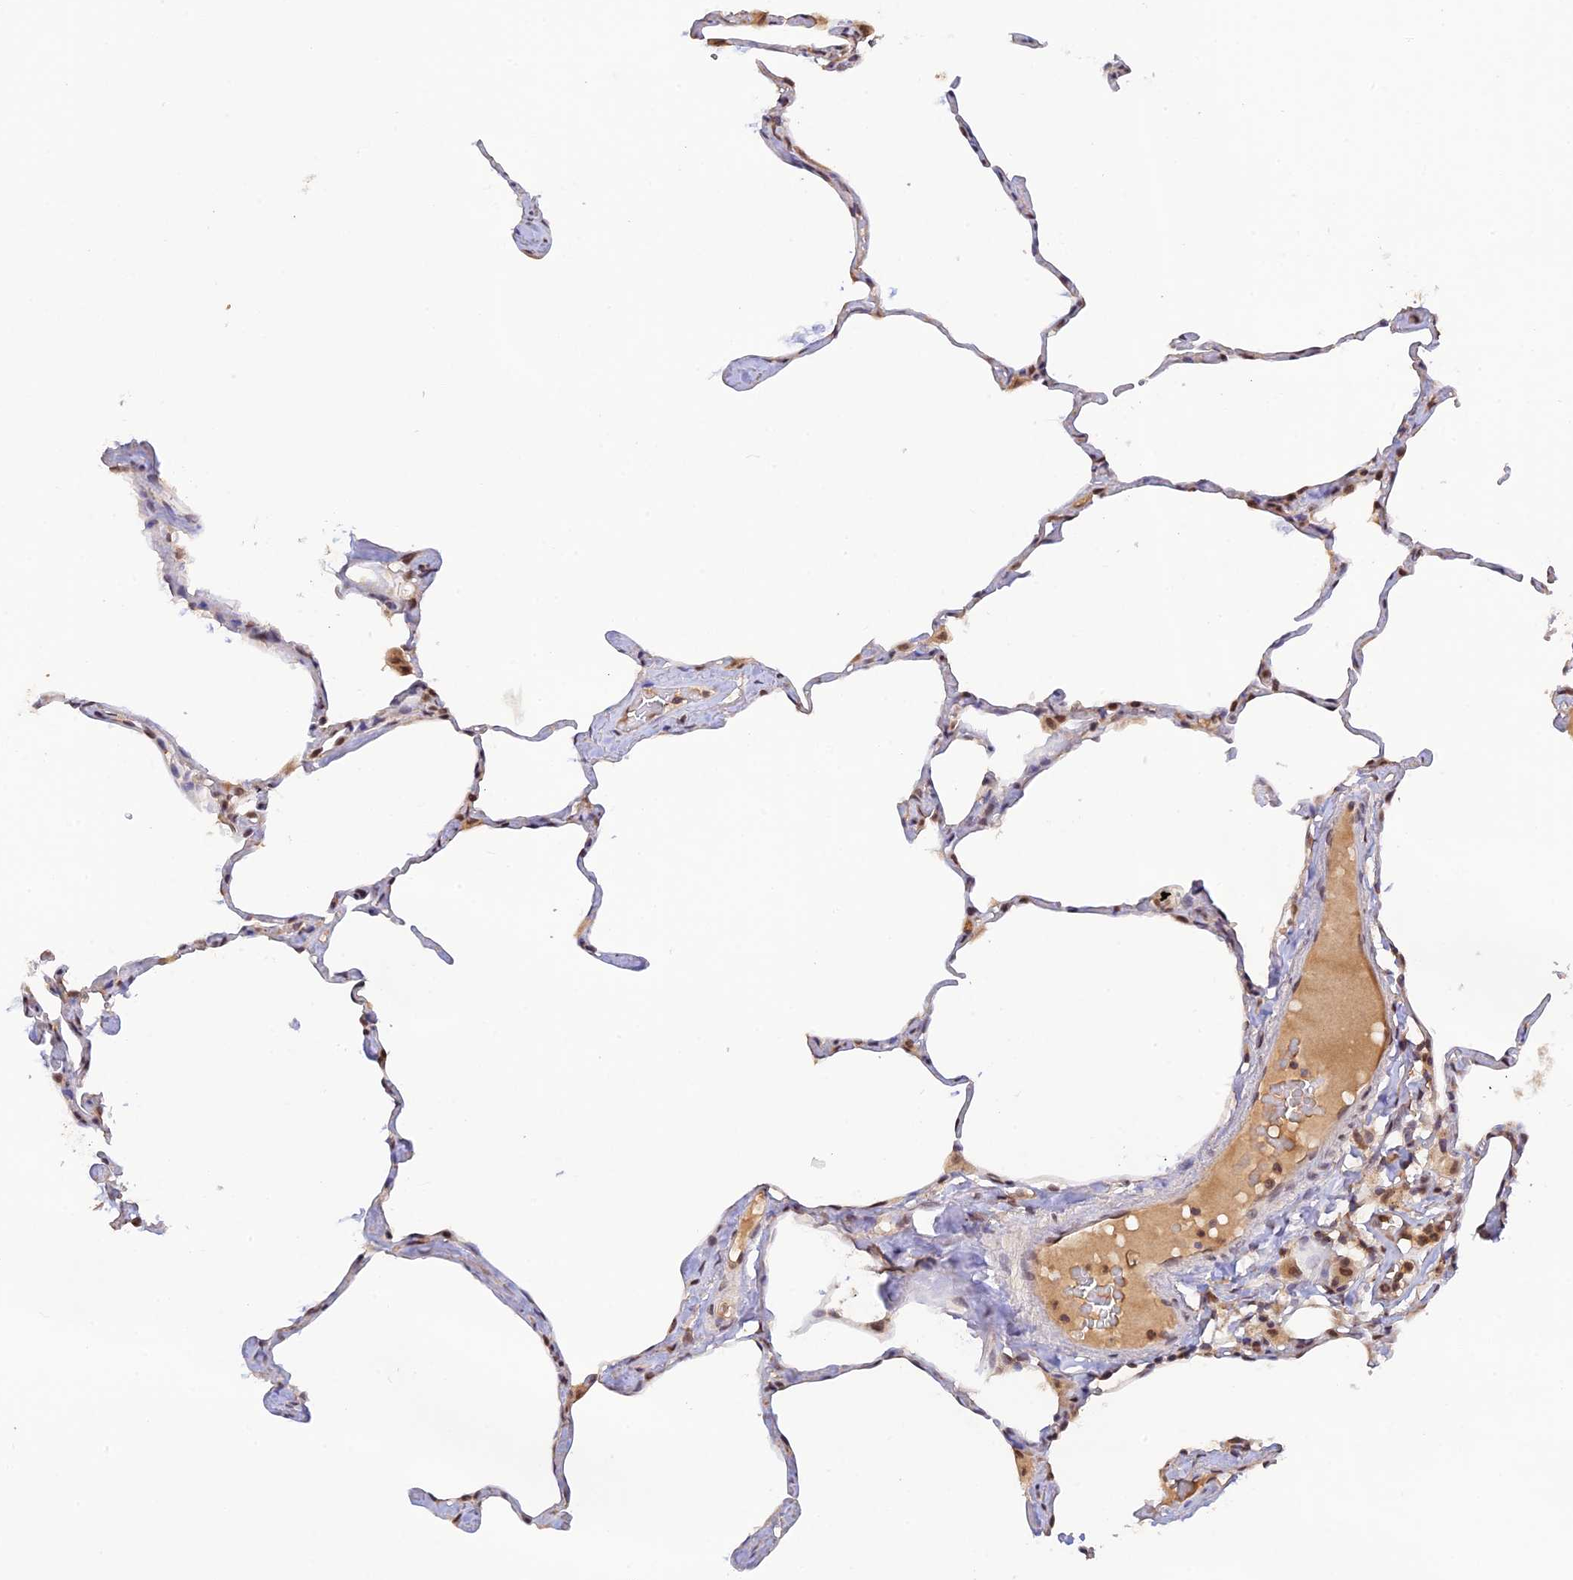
{"staining": {"intensity": "negative", "quantity": "none", "location": "none"}, "tissue": "lung", "cell_type": "Alveolar cells", "image_type": "normal", "snomed": [{"axis": "morphology", "description": "Normal tissue, NOS"}, {"axis": "topography", "description": "Lung"}], "caption": "Lung was stained to show a protein in brown. There is no significant staining in alveolar cells. Nuclei are stained in blue.", "gene": "ZNF436", "patient": {"sex": "male", "age": 65}}